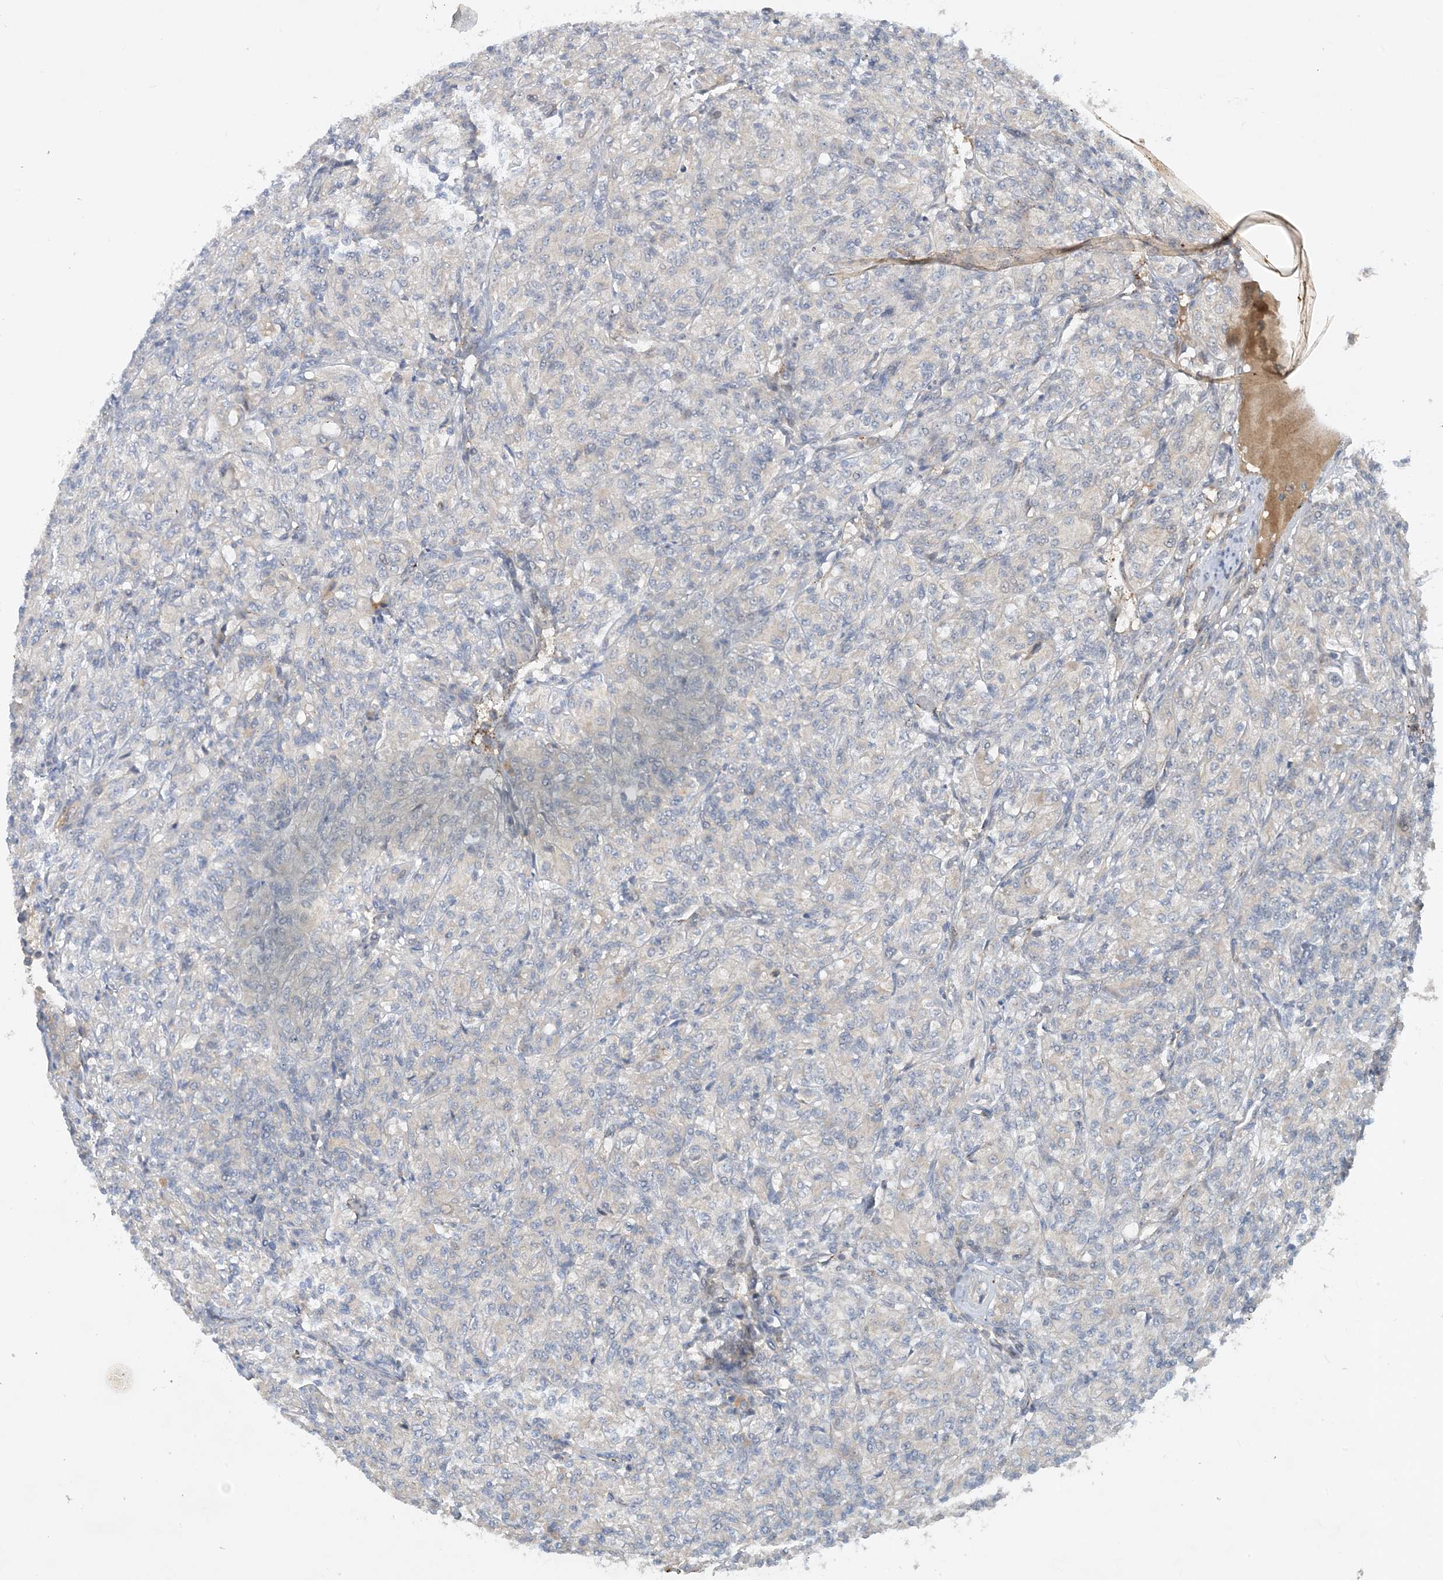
{"staining": {"intensity": "negative", "quantity": "none", "location": "none"}, "tissue": "renal cancer", "cell_type": "Tumor cells", "image_type": "cancer", "snomed": [{"axis": "morphology", "description": "Adenocarcinoma, NOS"}, {"axis": "topography", "description": "Kidney"}], "caption": "Immunohistochemistry image of neoplastic tissue: adenocarcinoma (renal) stained with DAB (3,3'-diaminobenzidine) displays no significant protein positivity in tumor cells.", "gene": "TINAG", "patient": {"sex": "male", "age": 77}}